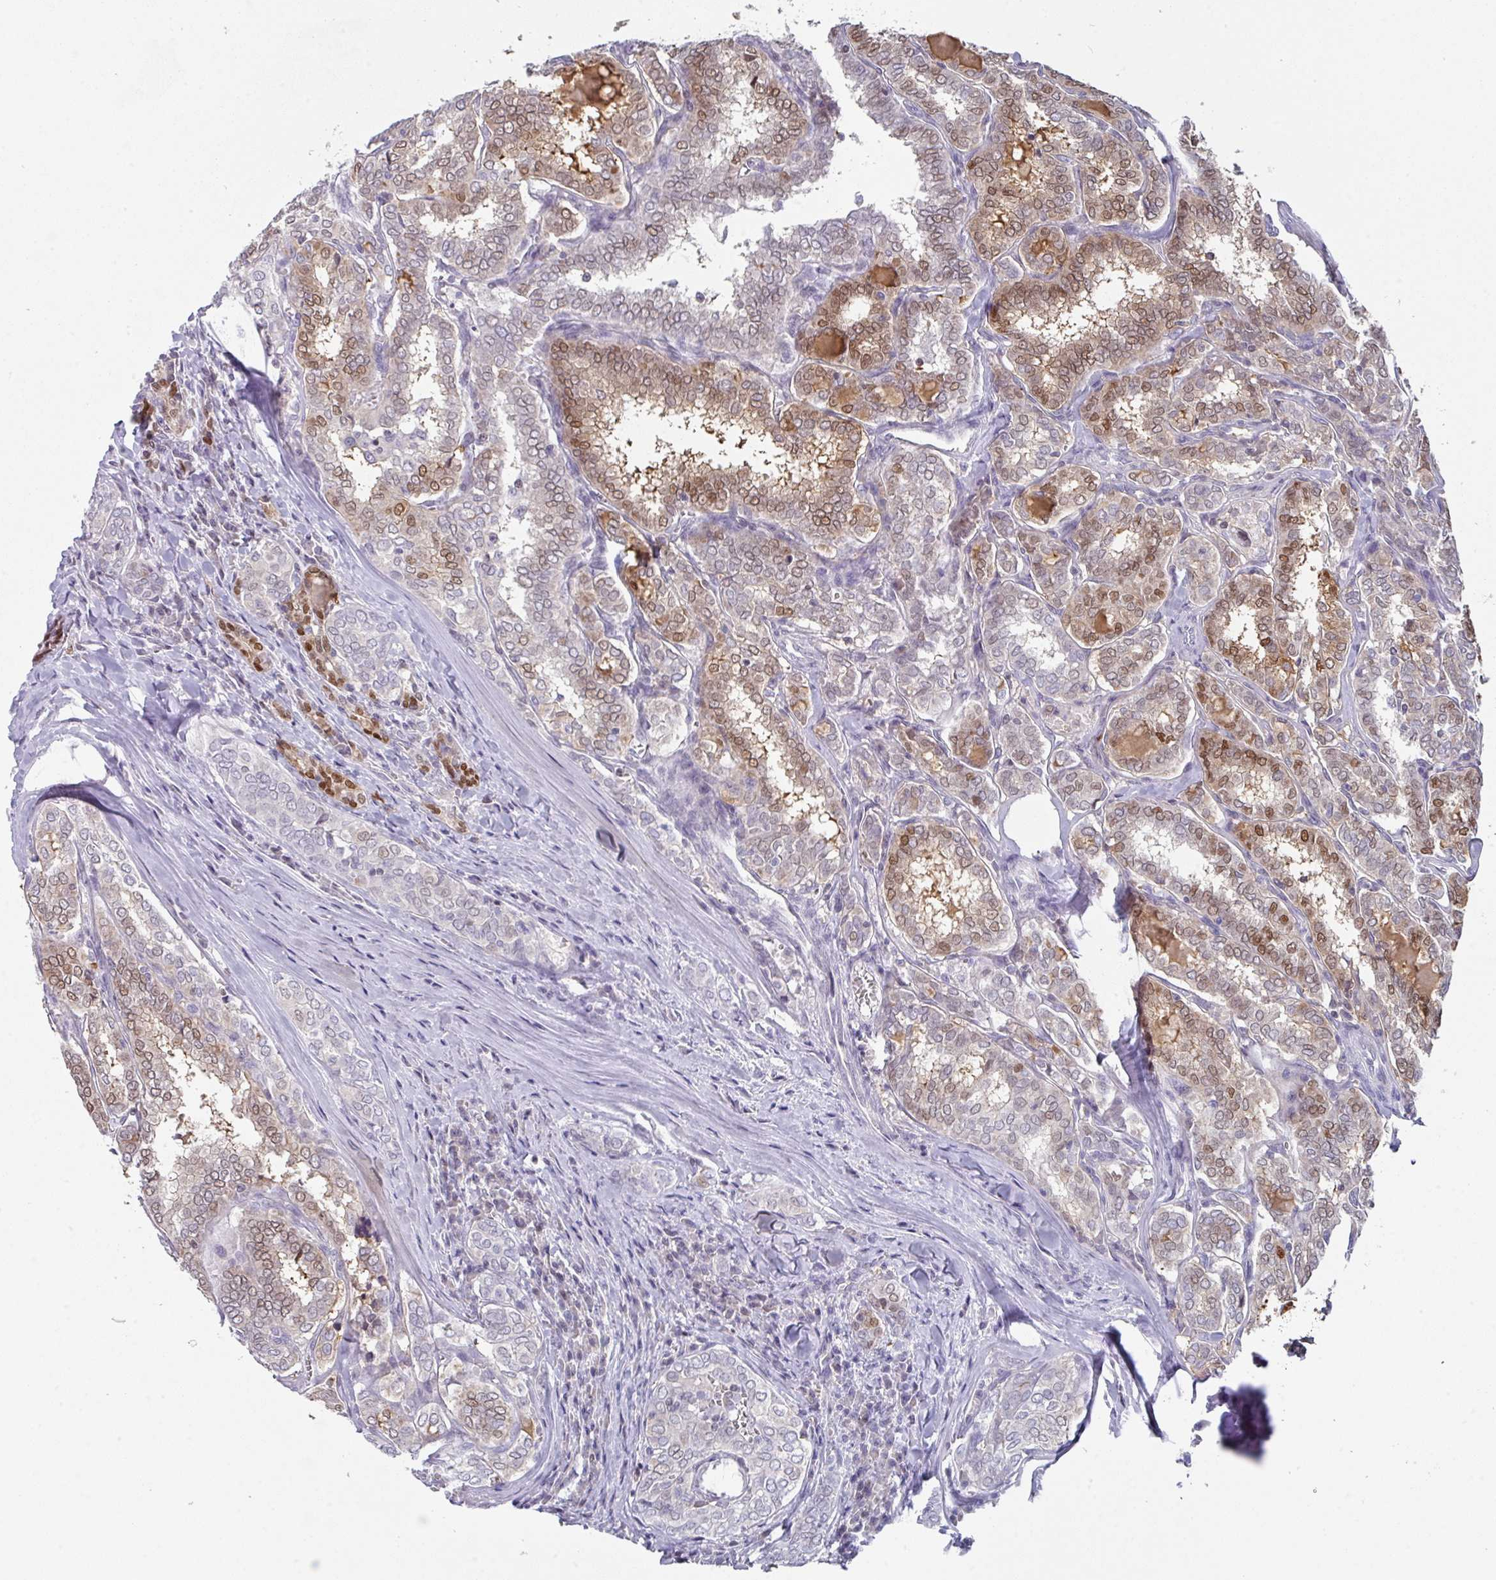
{"staining": {"intensity": "moderate", "quantity": "25%-75%", "location": "nuclear"}, "tissue": "thyroid cancer", "cell_type": "Tumor cells", "image_type": "cancer", "snomed": [{"axis": "morphology", "description": "Papillary adenocarcinoma, NOS"}, {"axis": "topography", "description": "Thyroid gland"}], "caption": "Protein analysis of thyroid cancer tissue reveals moderate nuclear staining in approximately 25%-75% of tumor cells. (IHC, brightfield microscopy, high magnification).", "gene": "DEFB115", "patient": {"sex": "female", "age": 30}}